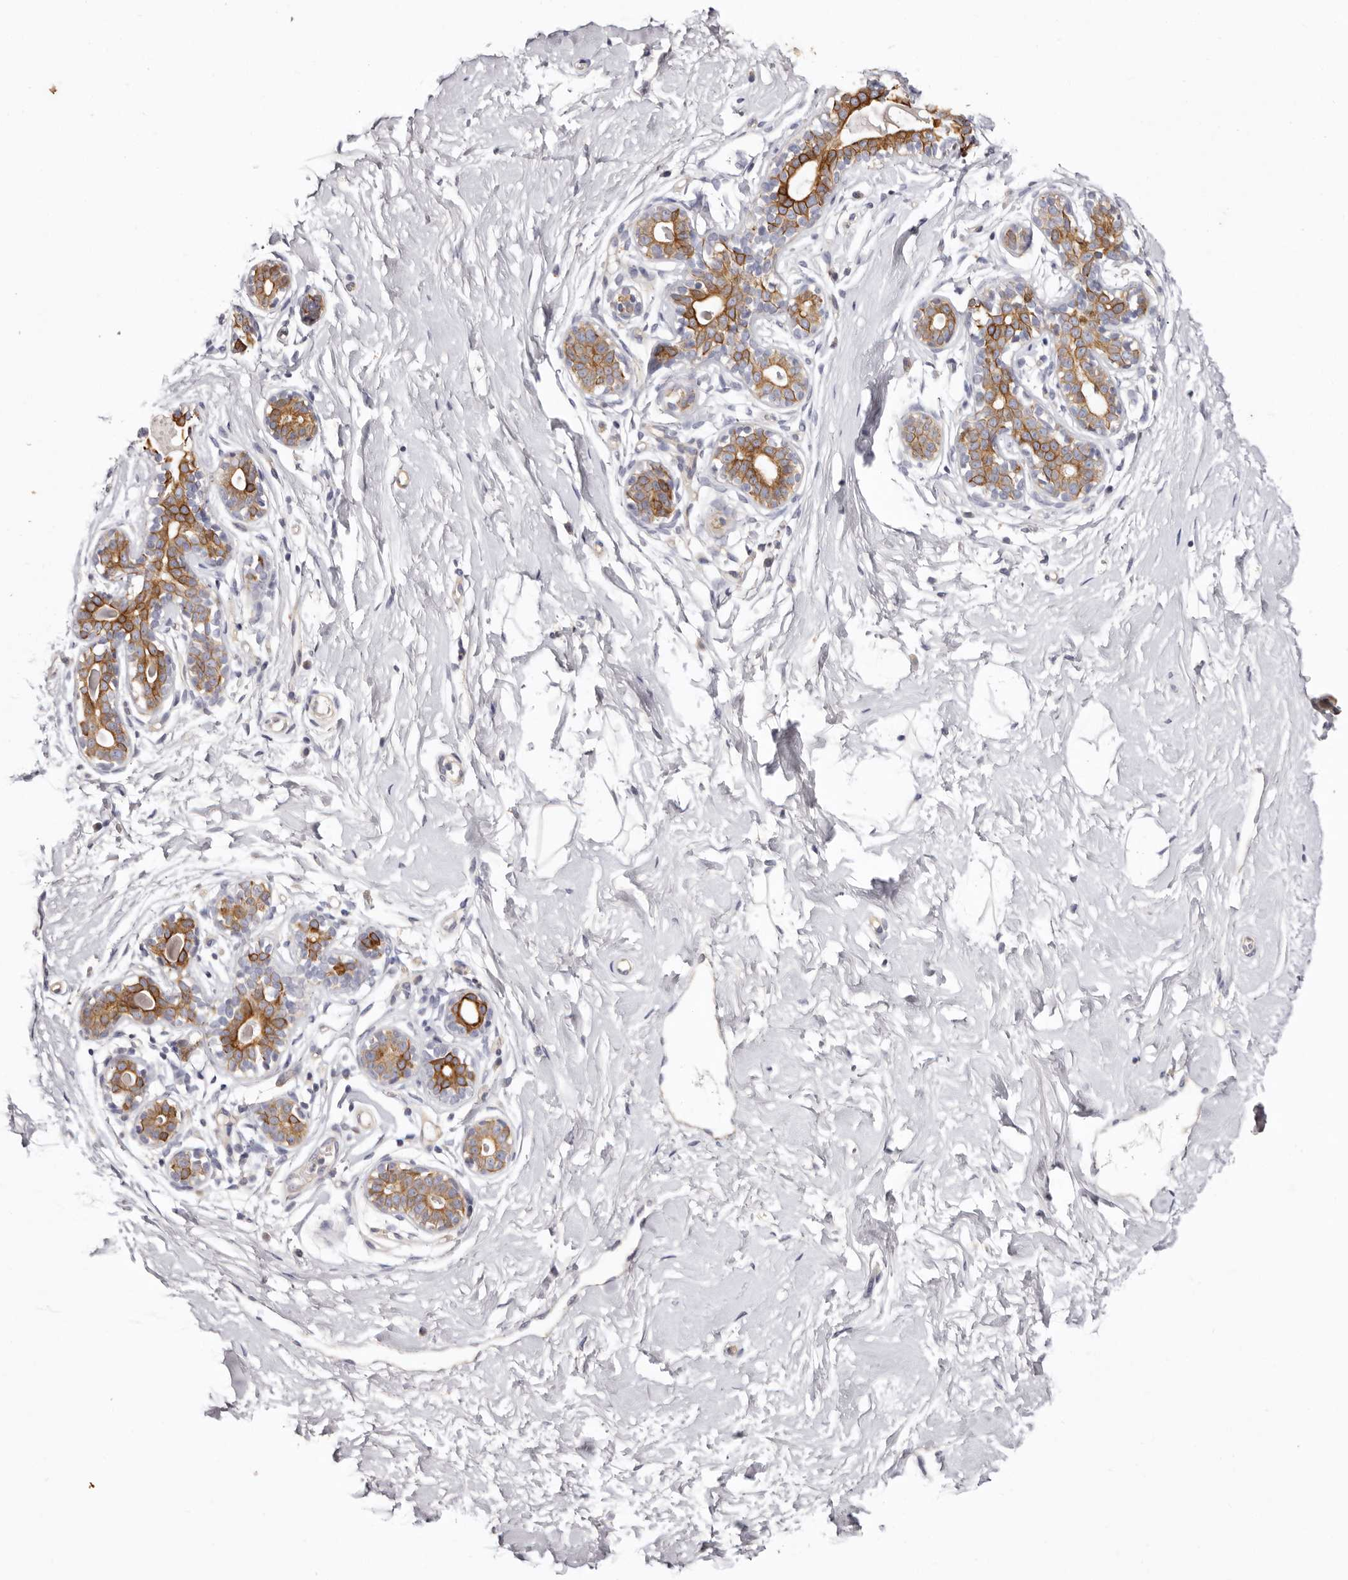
{"staining": {"intensity": "negative", "quantity": "none", "location": "none"}, "tissue": "breast", "cell_type": "Adipocytes", "image_type": "normal", "snomed": [{"axis": "morphology", "description": "Normal tissue, NOS"}, {"axis": "morphology", "description": "Adenoma, NOS"}, {"axis": "topography", "description": "Breast"}], "caption": "There is no significant expression in adipocytes of breast. (Brightfield microscopy of DAB (3,3'-diaminobenzidine) immunohistochemistry (IHC) at high magnification).", "gene": "STK16", "patient": {"sex": "female", "age": 23}}